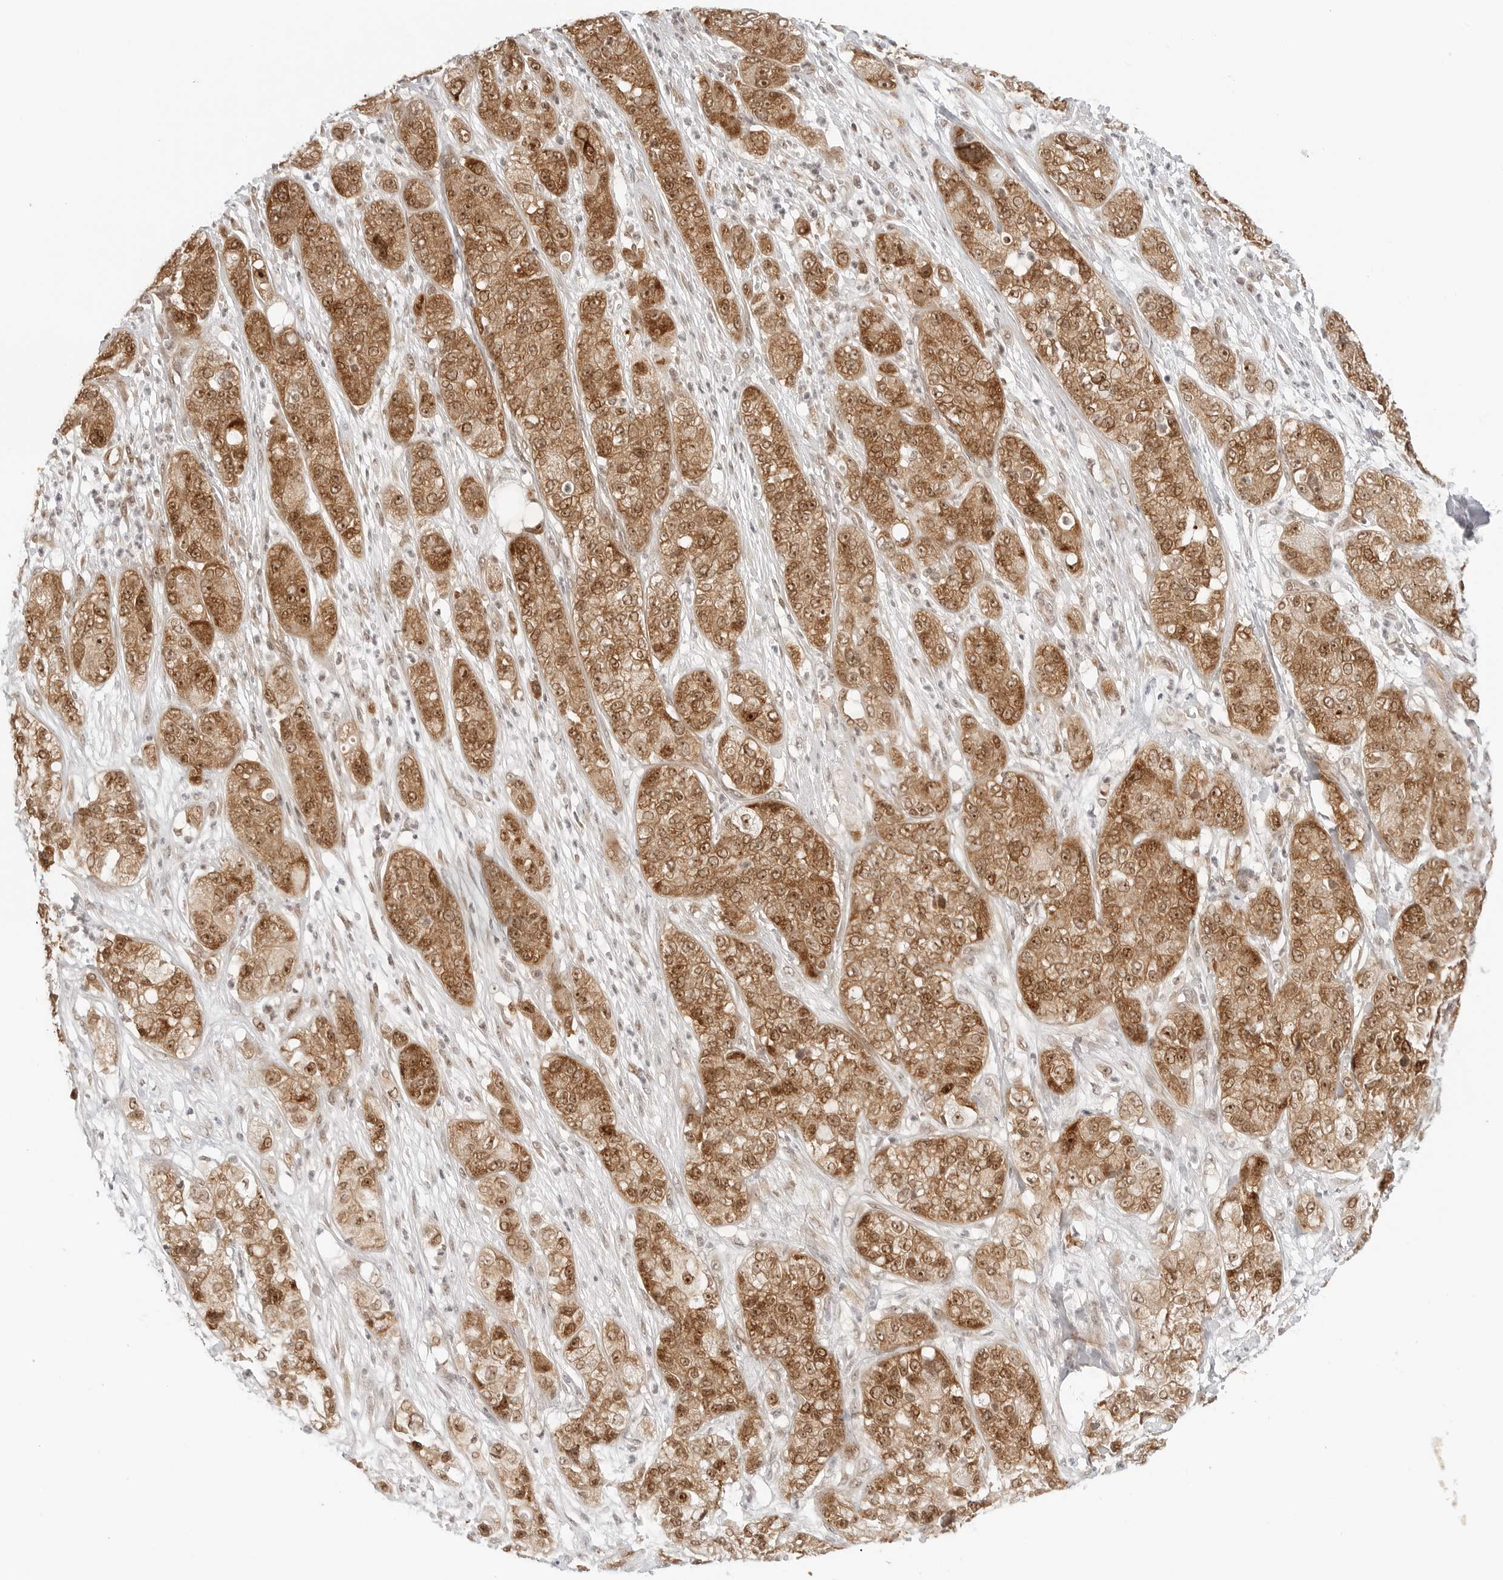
{"staining": {"intensity": "strong", "quantity": ">75%", "location": "cytoplasmic/membranous,nuclear"}, "tissue": "pancreatic cancer", "cell_type": "Tumor cells", "image_type": "cancer", "snomed": [{"axis": "morphology", "description": "Adenocarcinoma, NOS"}, {"axis": "topography", "description": "Pancreas"}], "caption": "The histopathology image shows a brown stain indicating the presence of a protein in the cytoplasmic/membranous and nuclear of tumor cells in pancreatic cancer (adenocarcinoma).", "gene": "METAP1", "patient": {"sex": "female", "age": 78}}